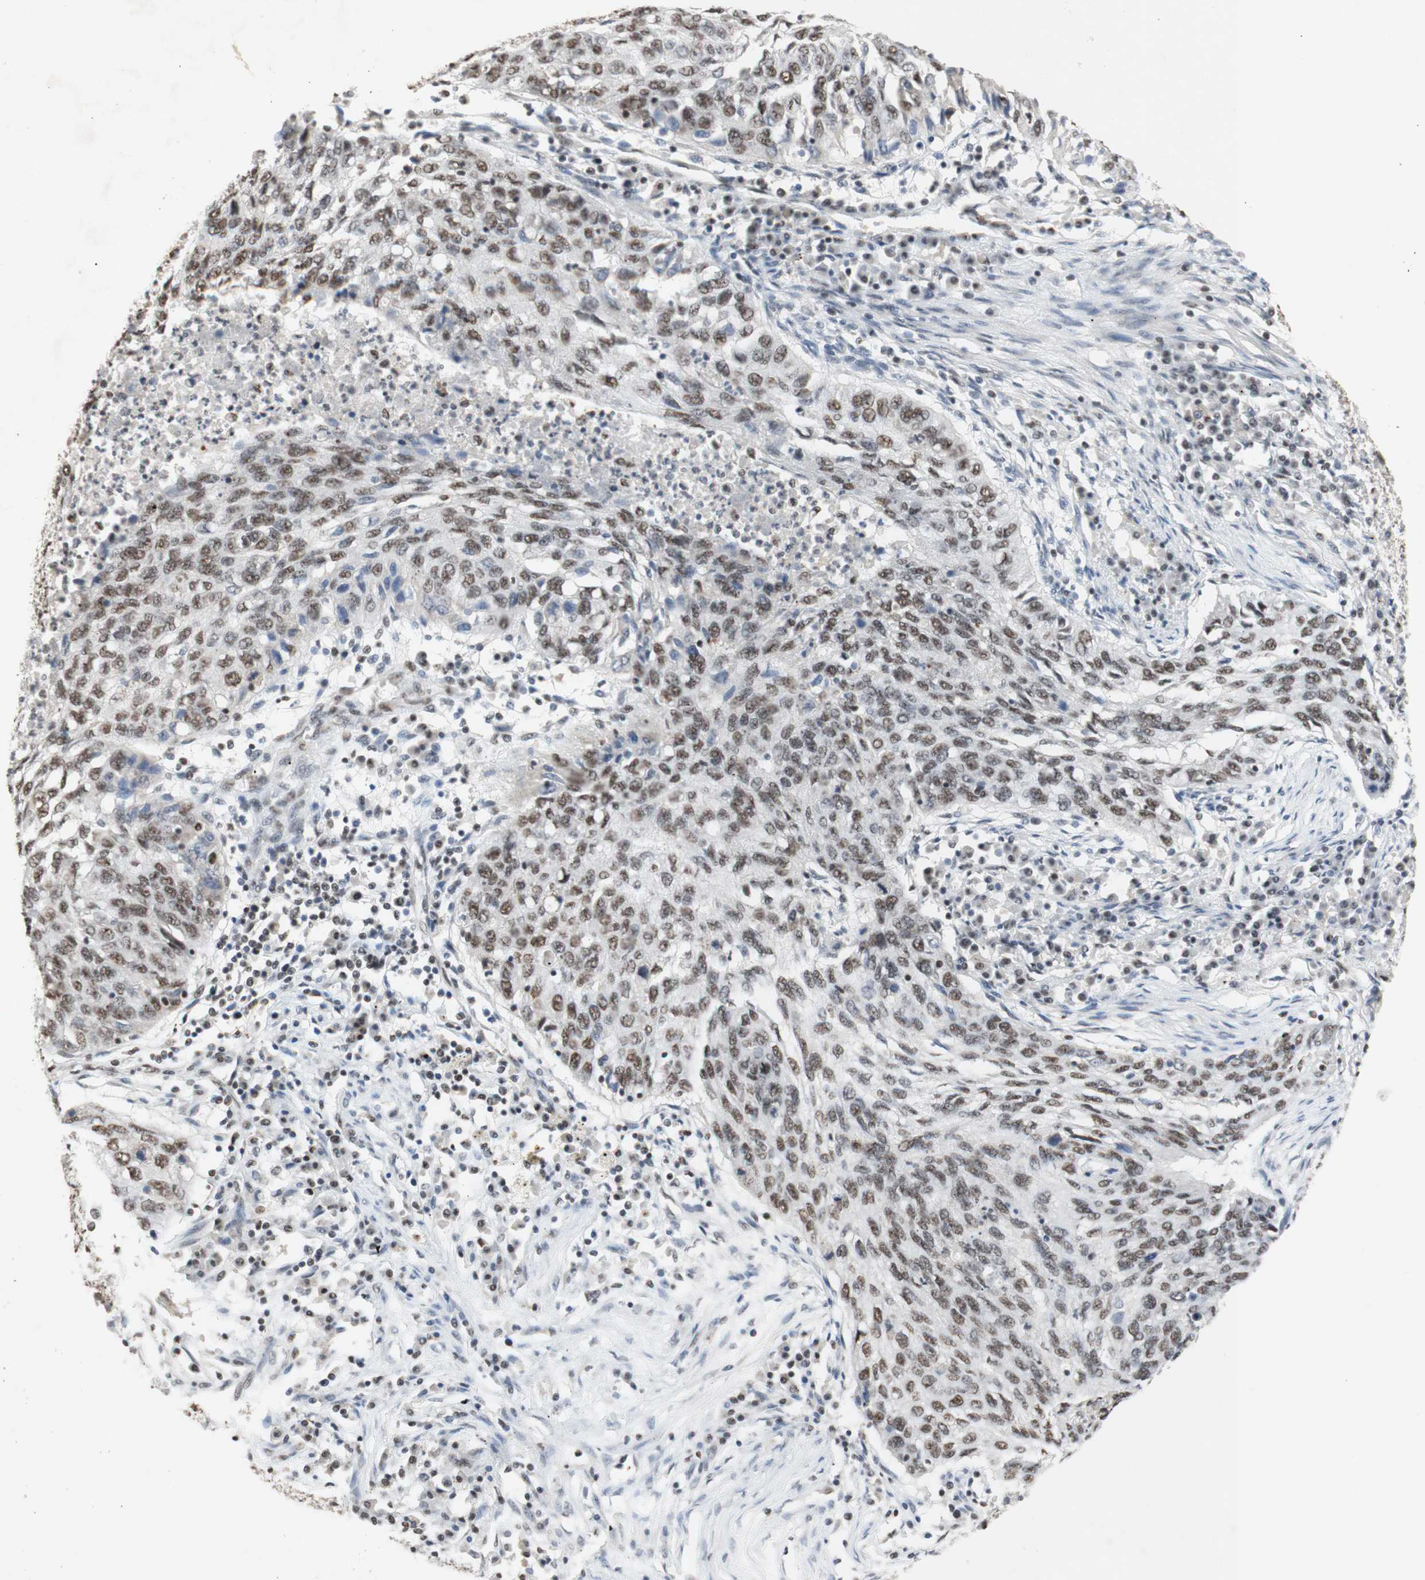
{"staining": {"intensity": "moderate", "quantity": ">75%", "location": "nuclear"}, "tissue": "lung cancer", "cell_type": "Tumor cells", "image_type": "cancer", "snomed": [{"axis": "morphology", "description": "Squamous cell carcinoma, NOS"}, {"axis": "topography", "description": "Lung"}], "caption": "Immunohistochemistry (IHC) image of lung squamous cell carcinoma stained for a protein (brown), which shows medium levels of moderate nuclear staining in about >75% of tumor cells.", "gene": "SNRPB", "patient": {"sex": "female", "age": 63}}